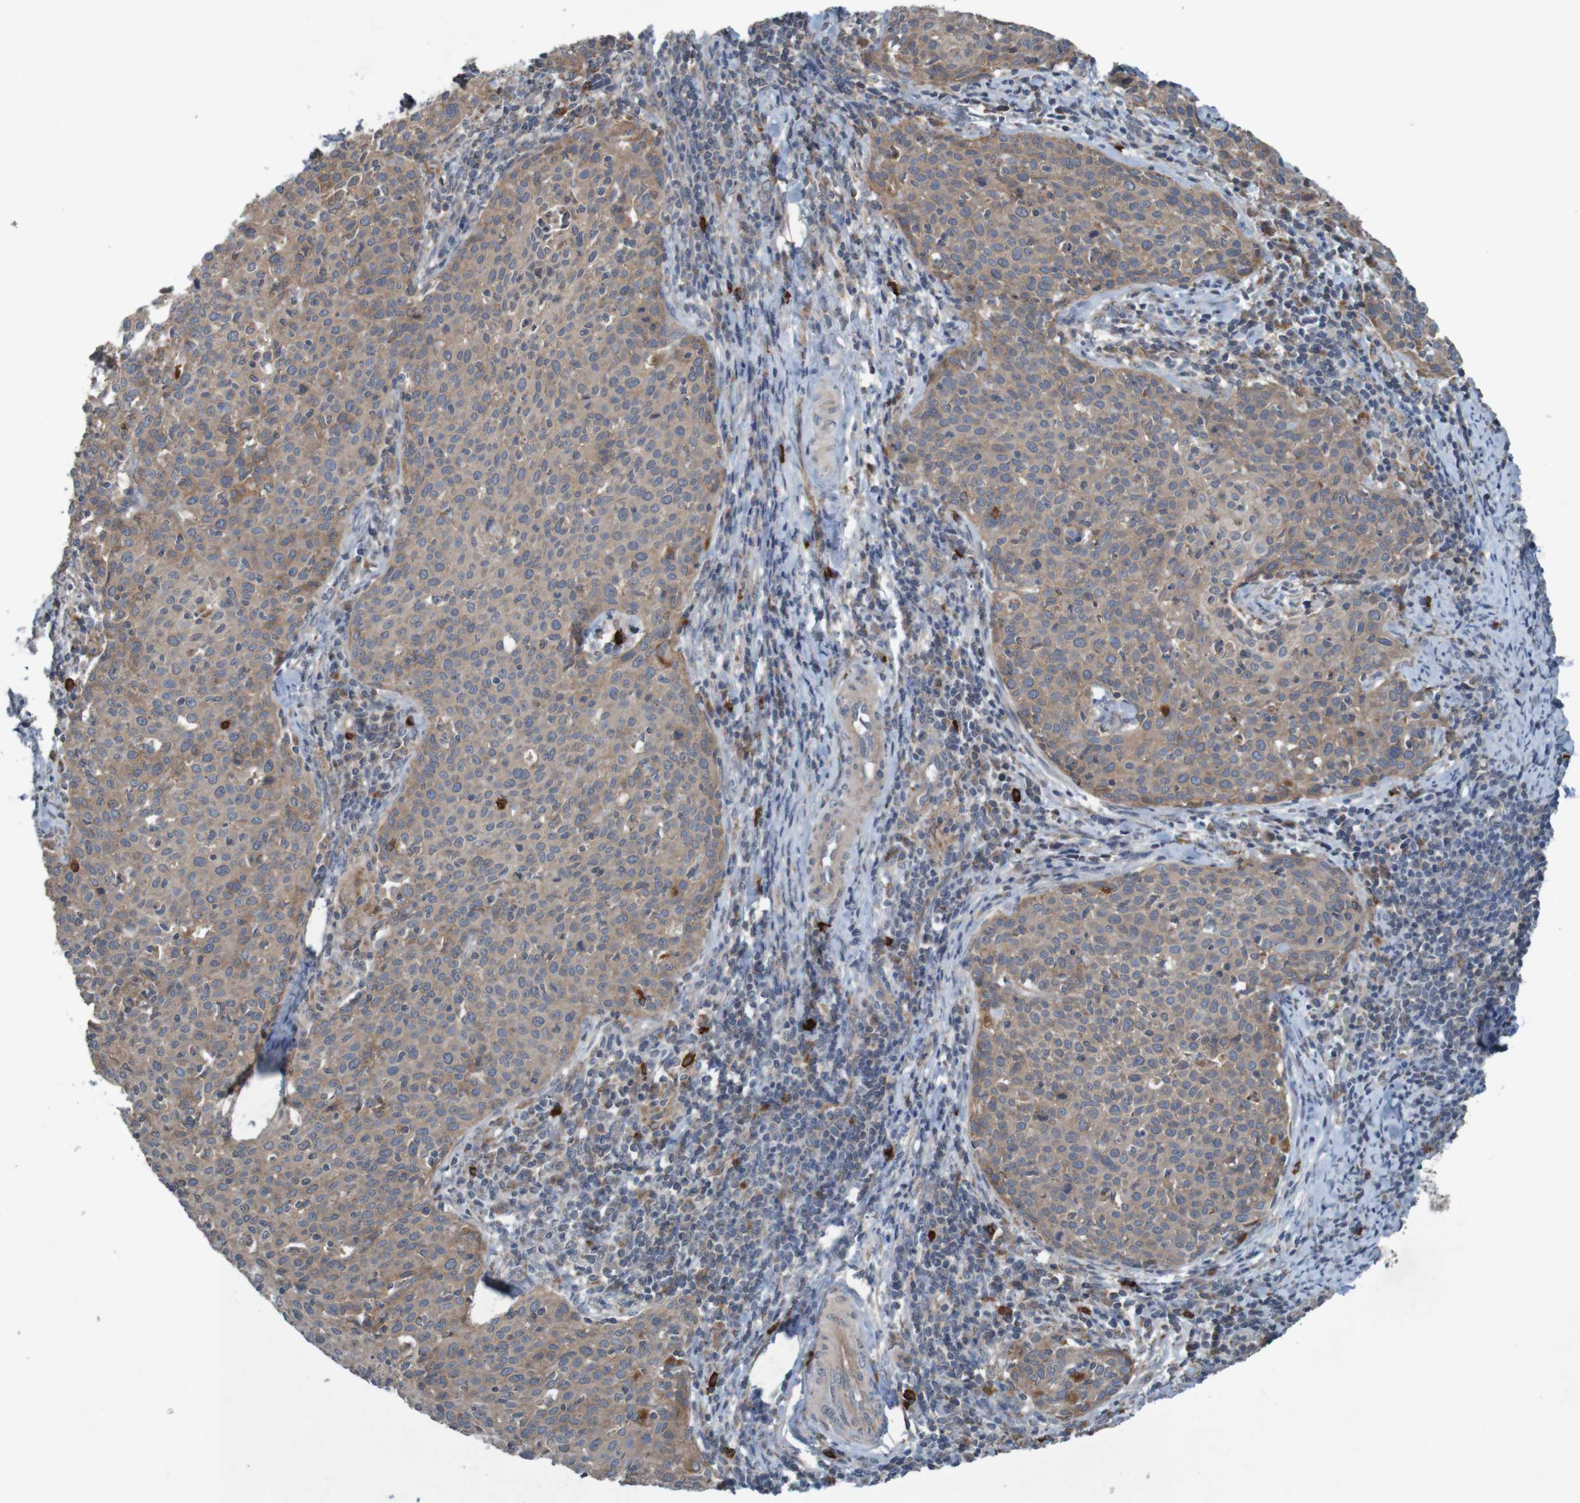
{"staining": {"intensity": "moderate", "quantity": ">75%", "location": "cytoplasmic/membranous"}, "tissue": "cervical cancer", "cell_type": "Tumor cells", "image_type": "cancer", "snomed": [{"axis": "morphology", "description": "Squamous cell carcinoma, NOS"}, {"axis": "topography", "description": "Cervix"}], "caption": "Immunohistochemical staining of human cervical squamous cell carcinoma reveals medium levels of moderate cytoplasmic/membranous protein expression in approximately >75% of tumor cells.", "gene": "B3GAT2", "patient": {"sex": "female", "age": 38}}